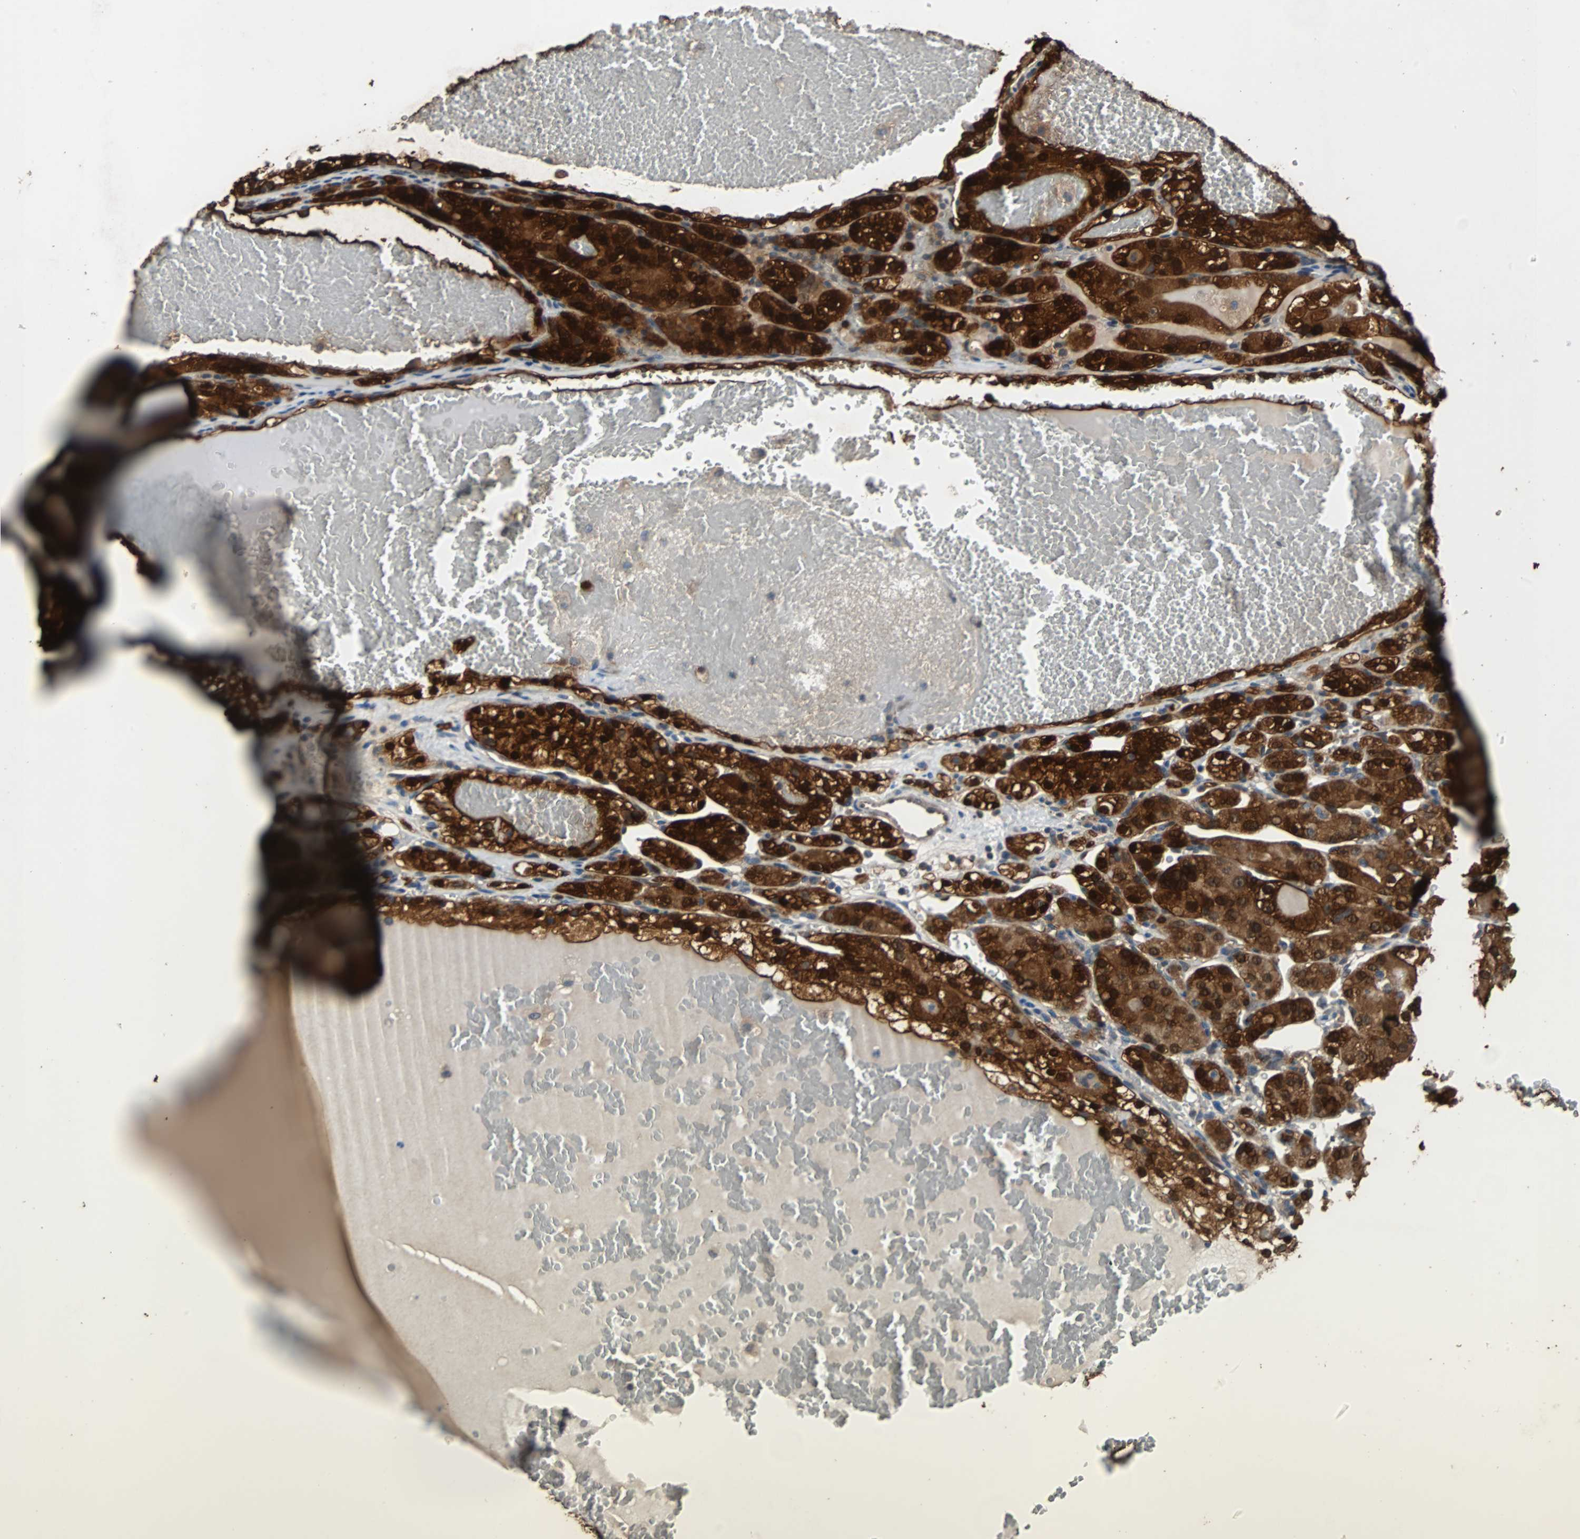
{"staining": {"intensity": "strong", "quantity": ">75%", "location": "cytoplasmic/membranous,nuclear"}, "tissue": "renal cancer", "cell_type": "Tumor cells", "image_type": "cancer", "snomed": [{"axis": "morphology", "description": "Normal tissue, NOS"}, {"axis": "morphology", "description": "Adenocarcinoma, NOS"}, {"axis": "topography", "description": "Kidney"}], "caption": "Immunohistochemistry (IHC) of human renal adenocarcinoma shows high levels of strong cytoplasmic/membranous and nuclear positivity in about >75% of tumor cells.", "gene": "NDRG1", "patient": {"sex": "male", "age": 61}}